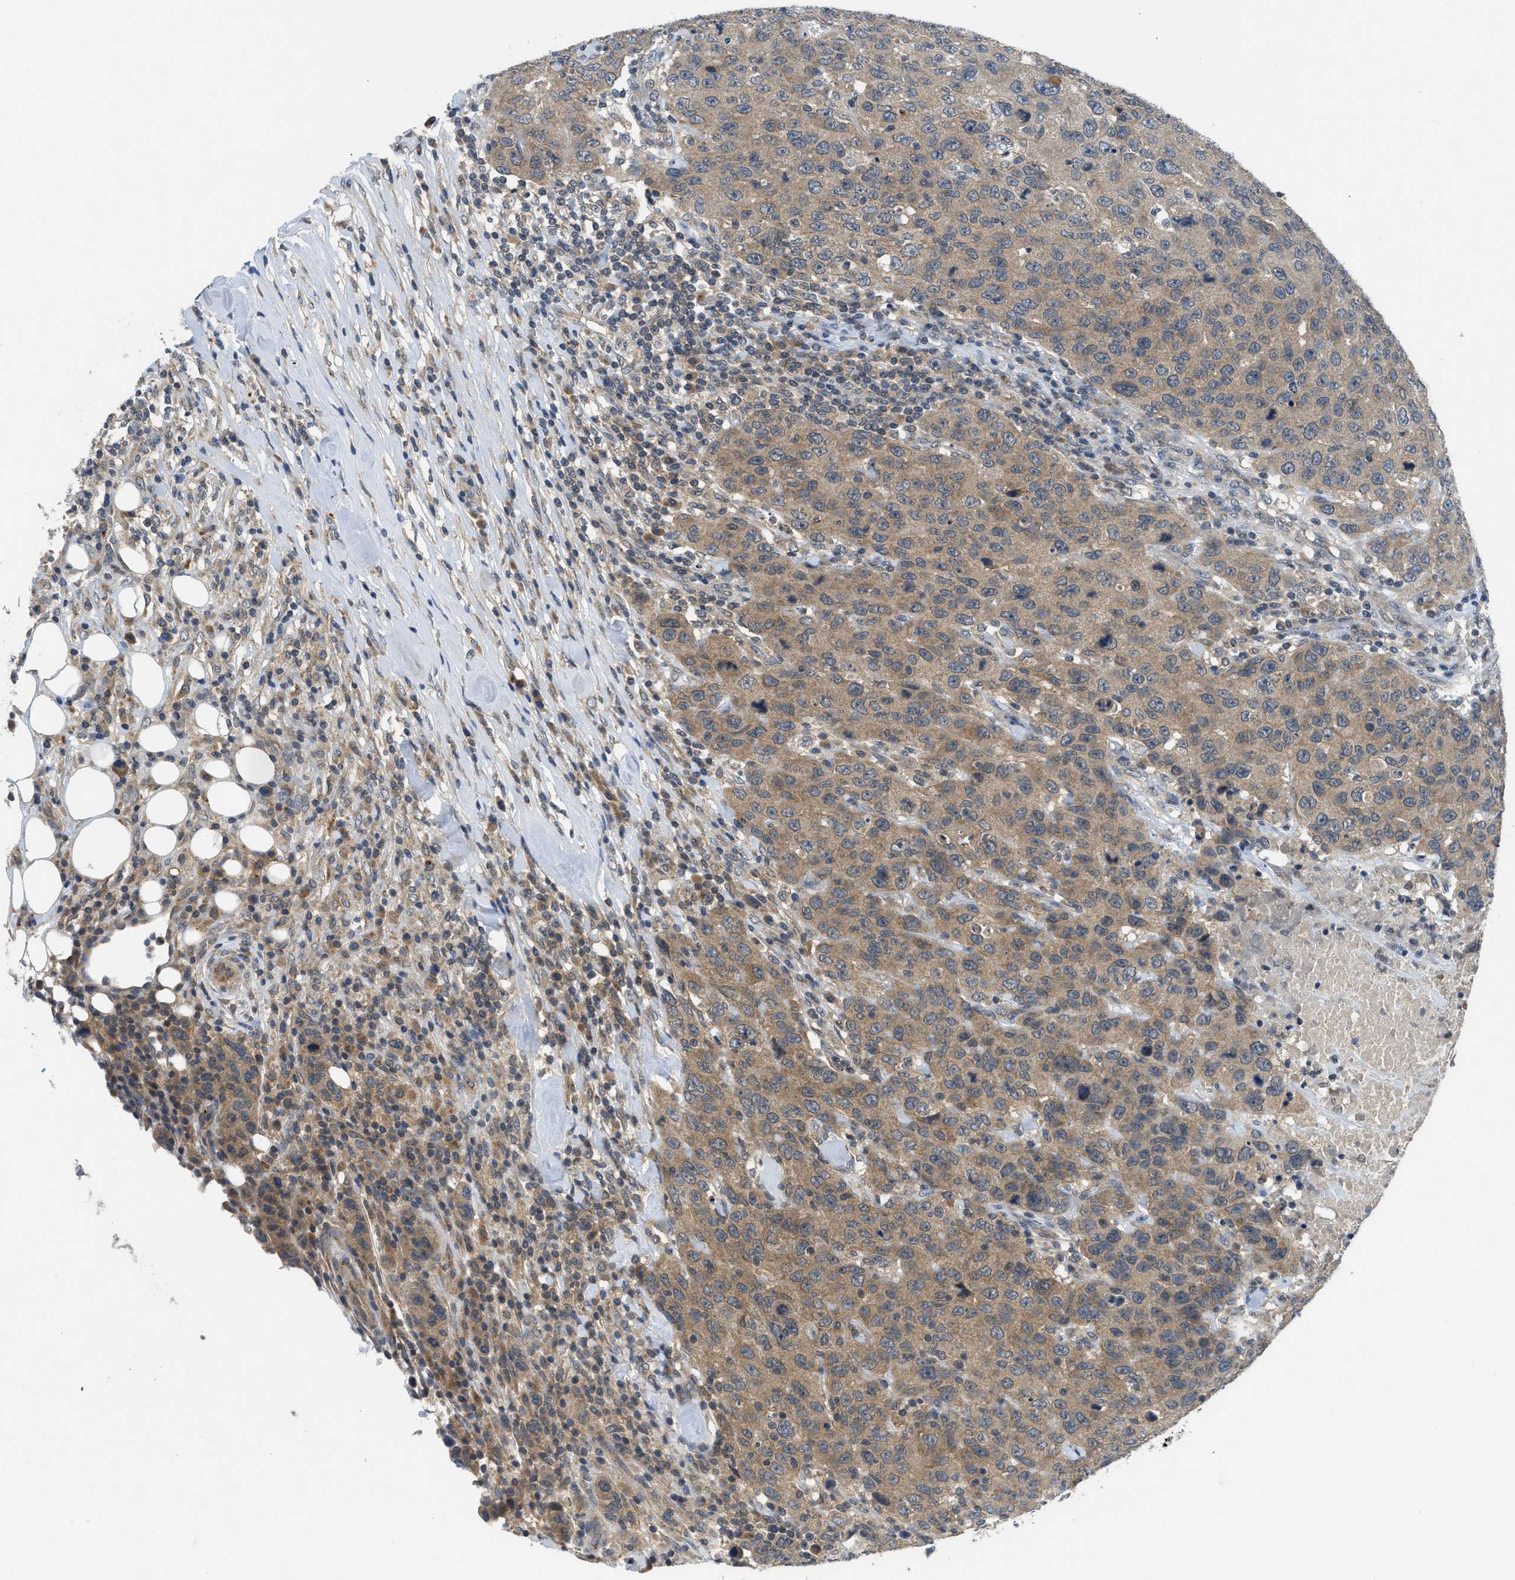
{"staining": {"intensity": "moderate", "quantity": ">75%", "location": "cytoplasmic/membranous"}, "tissue": "breast cancer", "cell_type": "Tumor cells", "image_type": "cancer", "snomed": [{"axis": "morphology", "description": "Duct carcinoma"}, {"axis": "topography", "description": "Breast"}], "caption": "IHC photomicrograph of neoplastic tissue: human breast intraductal carcinoma stained using immunohistochemistry (IHC) shows medium levels of moderate protein expression localized specifically in the cytoplasmic/membranous of tumor cells, appearing as a cytoplasmic/membranous brown color.", "gene": "PDE7A", "patient": {"sex": "female", "age": 37}}